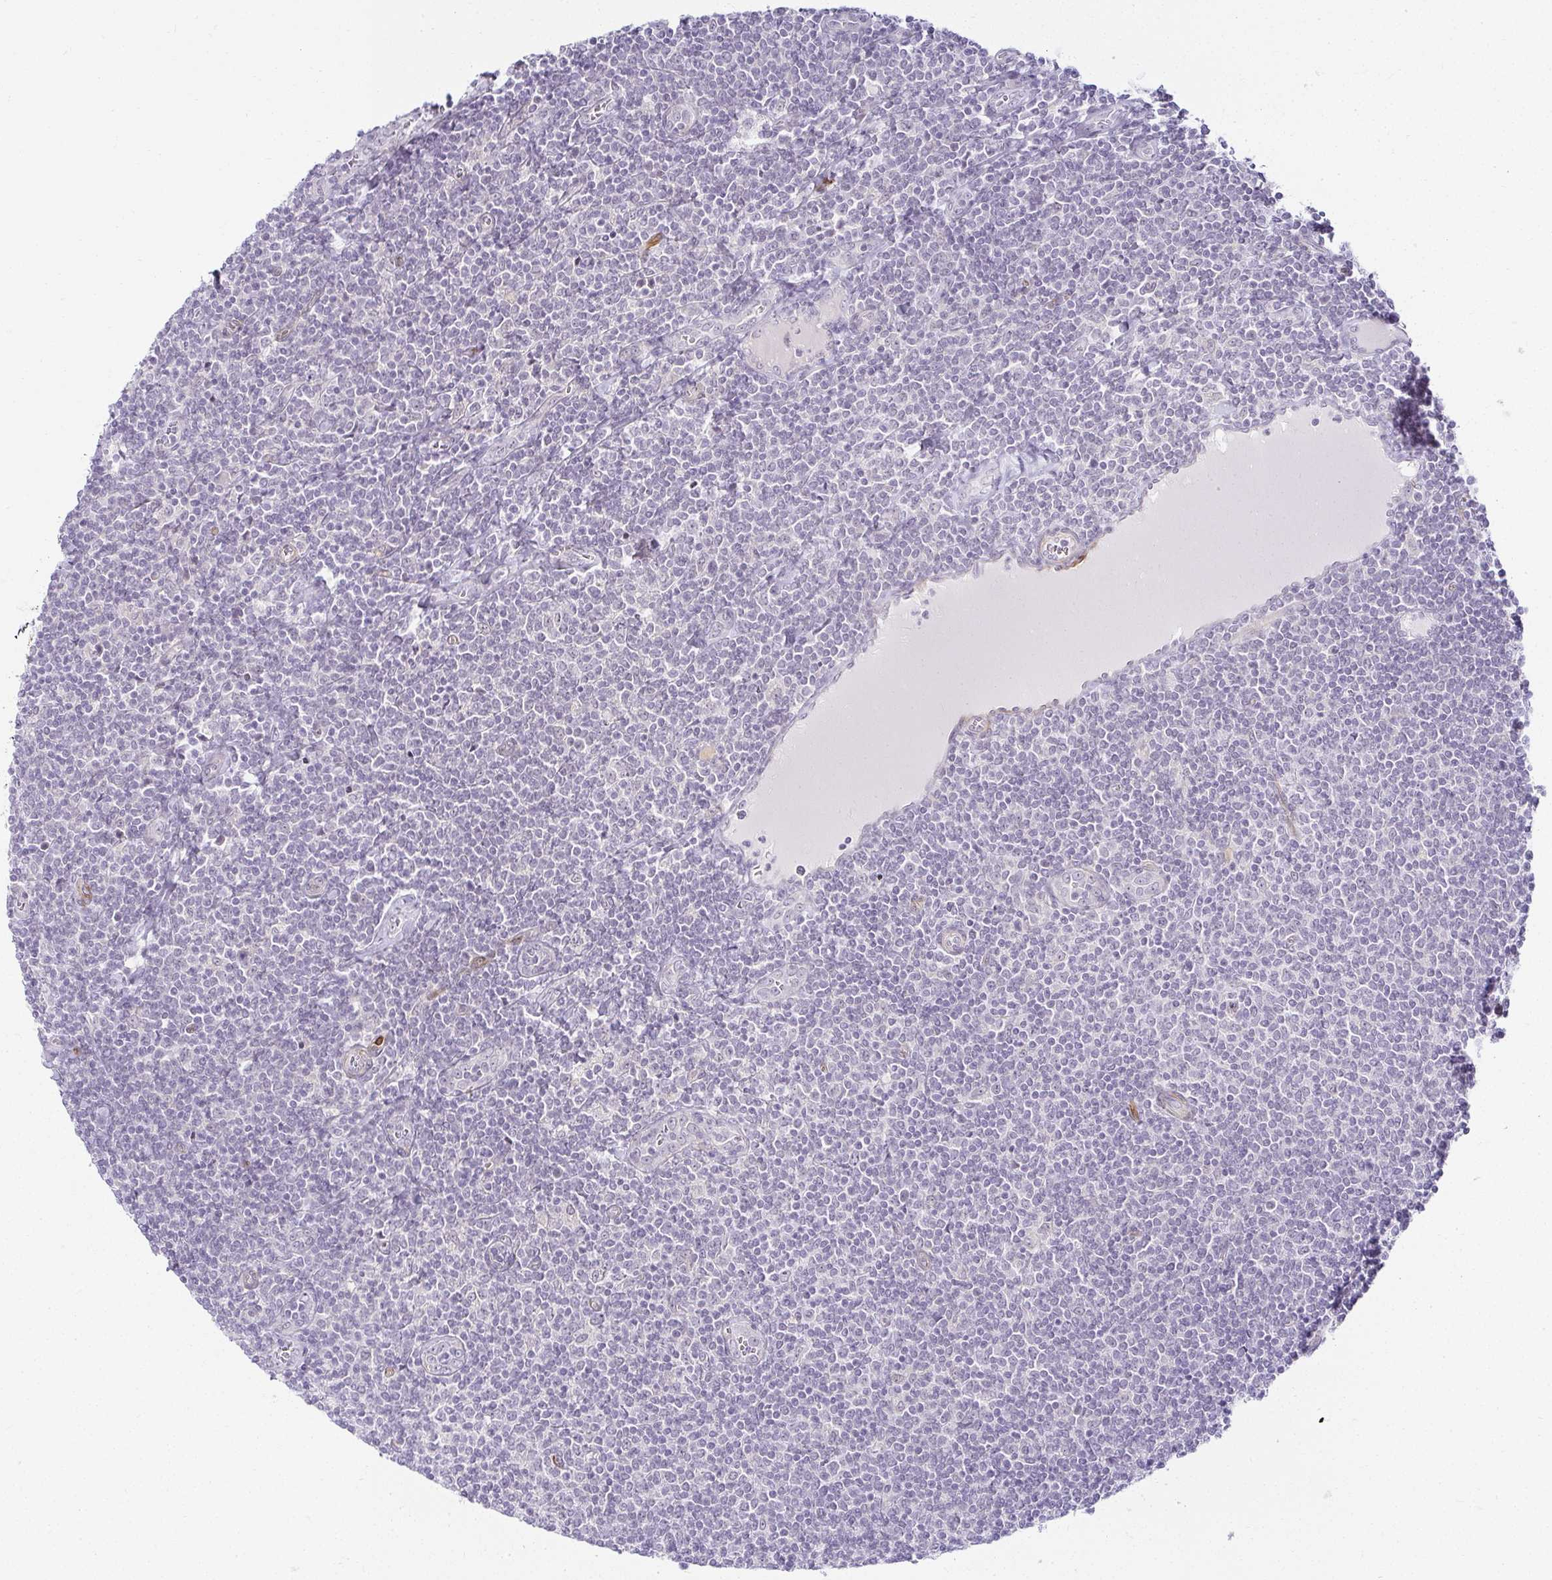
{"staining": {"intensity": "negative", "quantity": "none", "location": "none"}, "tissue": "lymphoma", "cell_type": "Tumor cells", "image_type": "cancer", "snomed": [{"axis": "morphology", "description": "Malignant lymphoma, non-Hodgkin's type, Low grade"}, {"axis": "topography", "description": "Lymph node"}], "caption": "Immunohistochemistry image of neoplastic tissue: human lymphoma stained with DAB shows no significant protein expression in tumor cells.", "gene": "ACAN", "patient": {"sex": "male", "age": 52}}